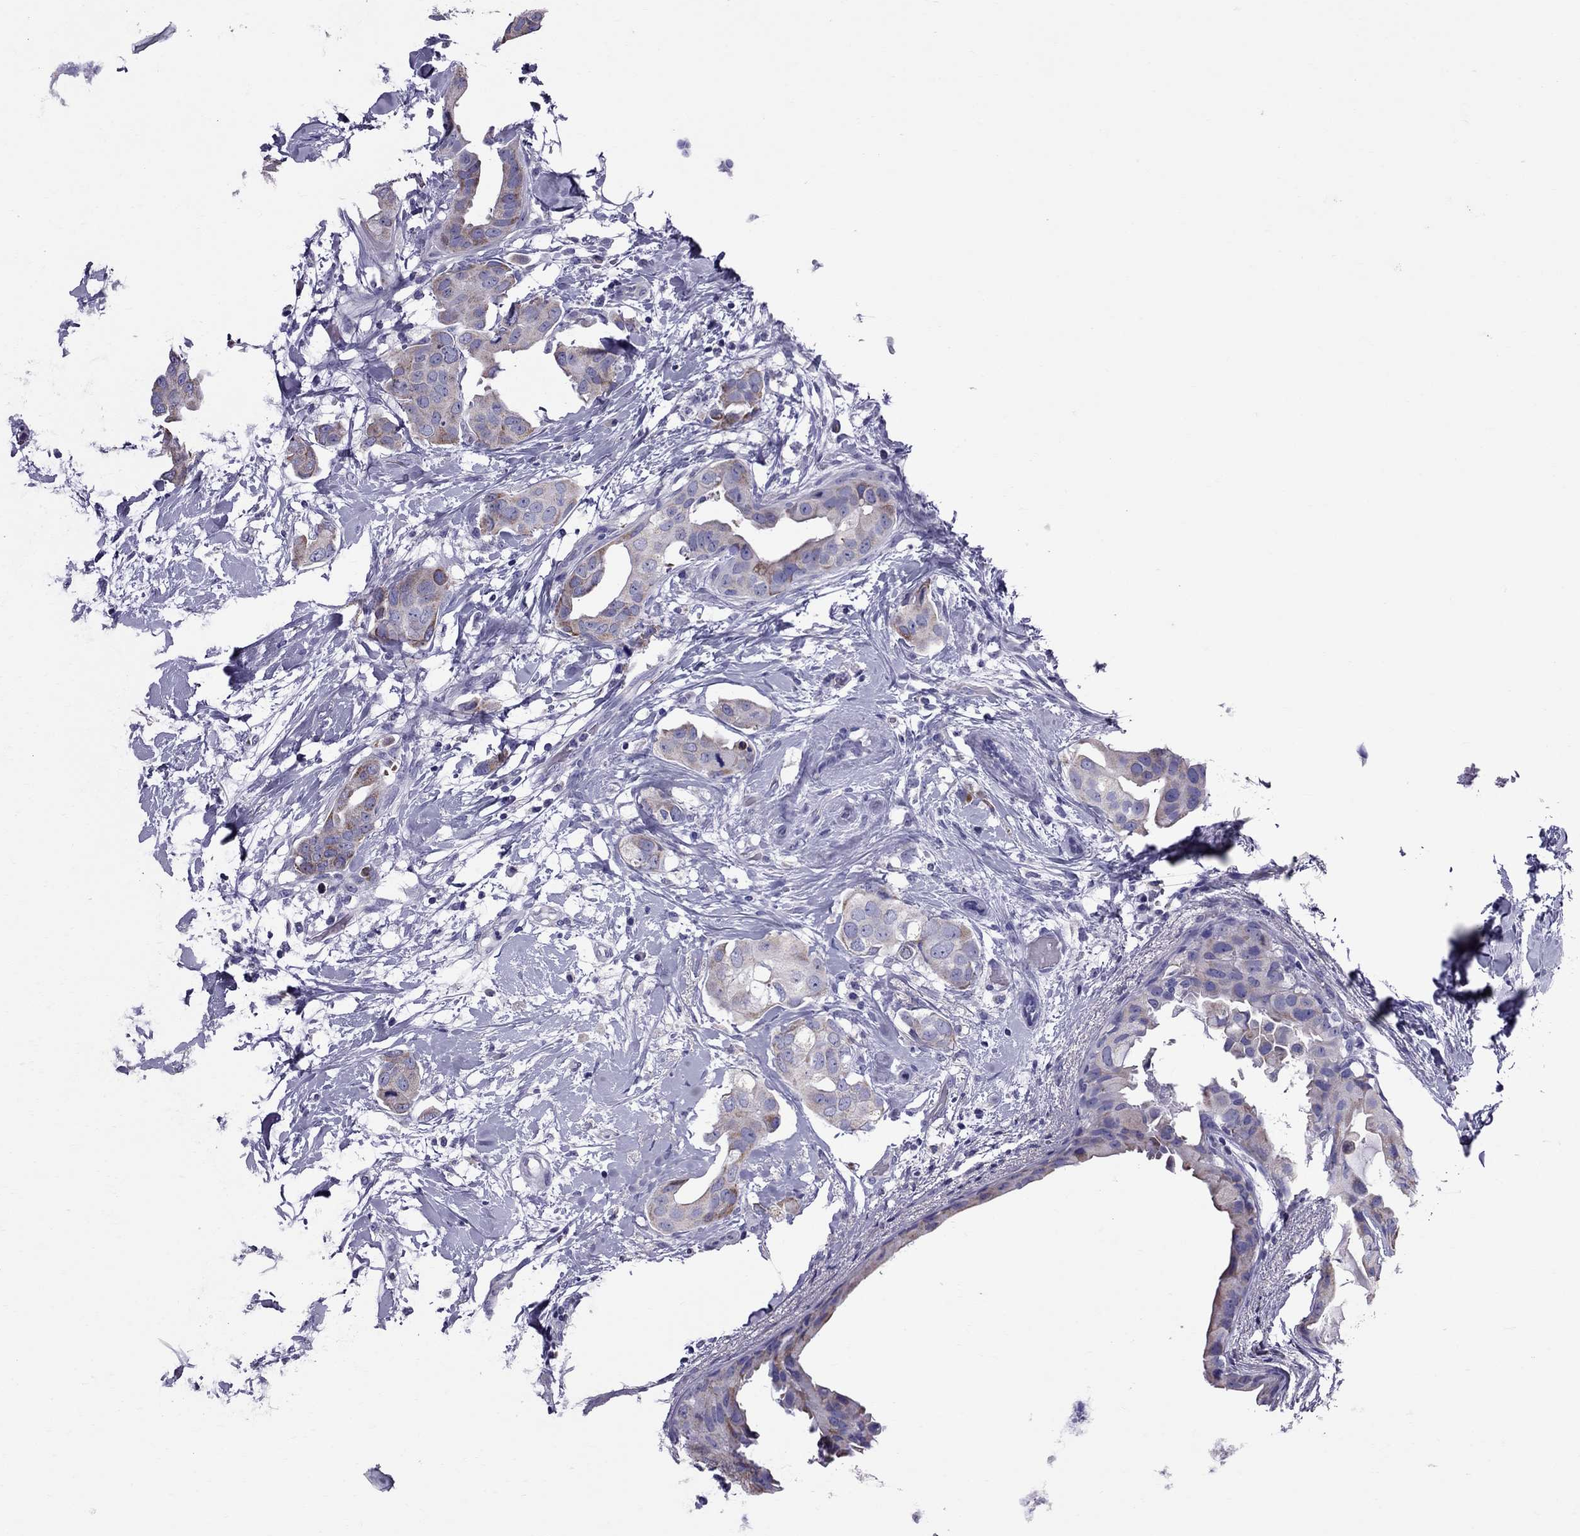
{"staining": {"intensity": "moderate", "quantity": "<25%", "location": "cytoplasmic/membranous"}, "tissue": "breast cancer", "cell_type": "Tumor cells", "image_type": "cancer", "snomed": [{"axis": "morphology", "description": "Normal tissue, NOS"}, {"axis": "morphology", "description": "Duct carcinoma"}, {"axis": "topography", "description": "Breast"}], "caption": "Breast cancer stained with DAB immunohistochemistry (IHC) reveals low levels of moderate cytoplasmic/membranous expression in about <25% of tumor cells.", "gene": "TTLL13", "patient": {"sex": "female", "age": 40}}